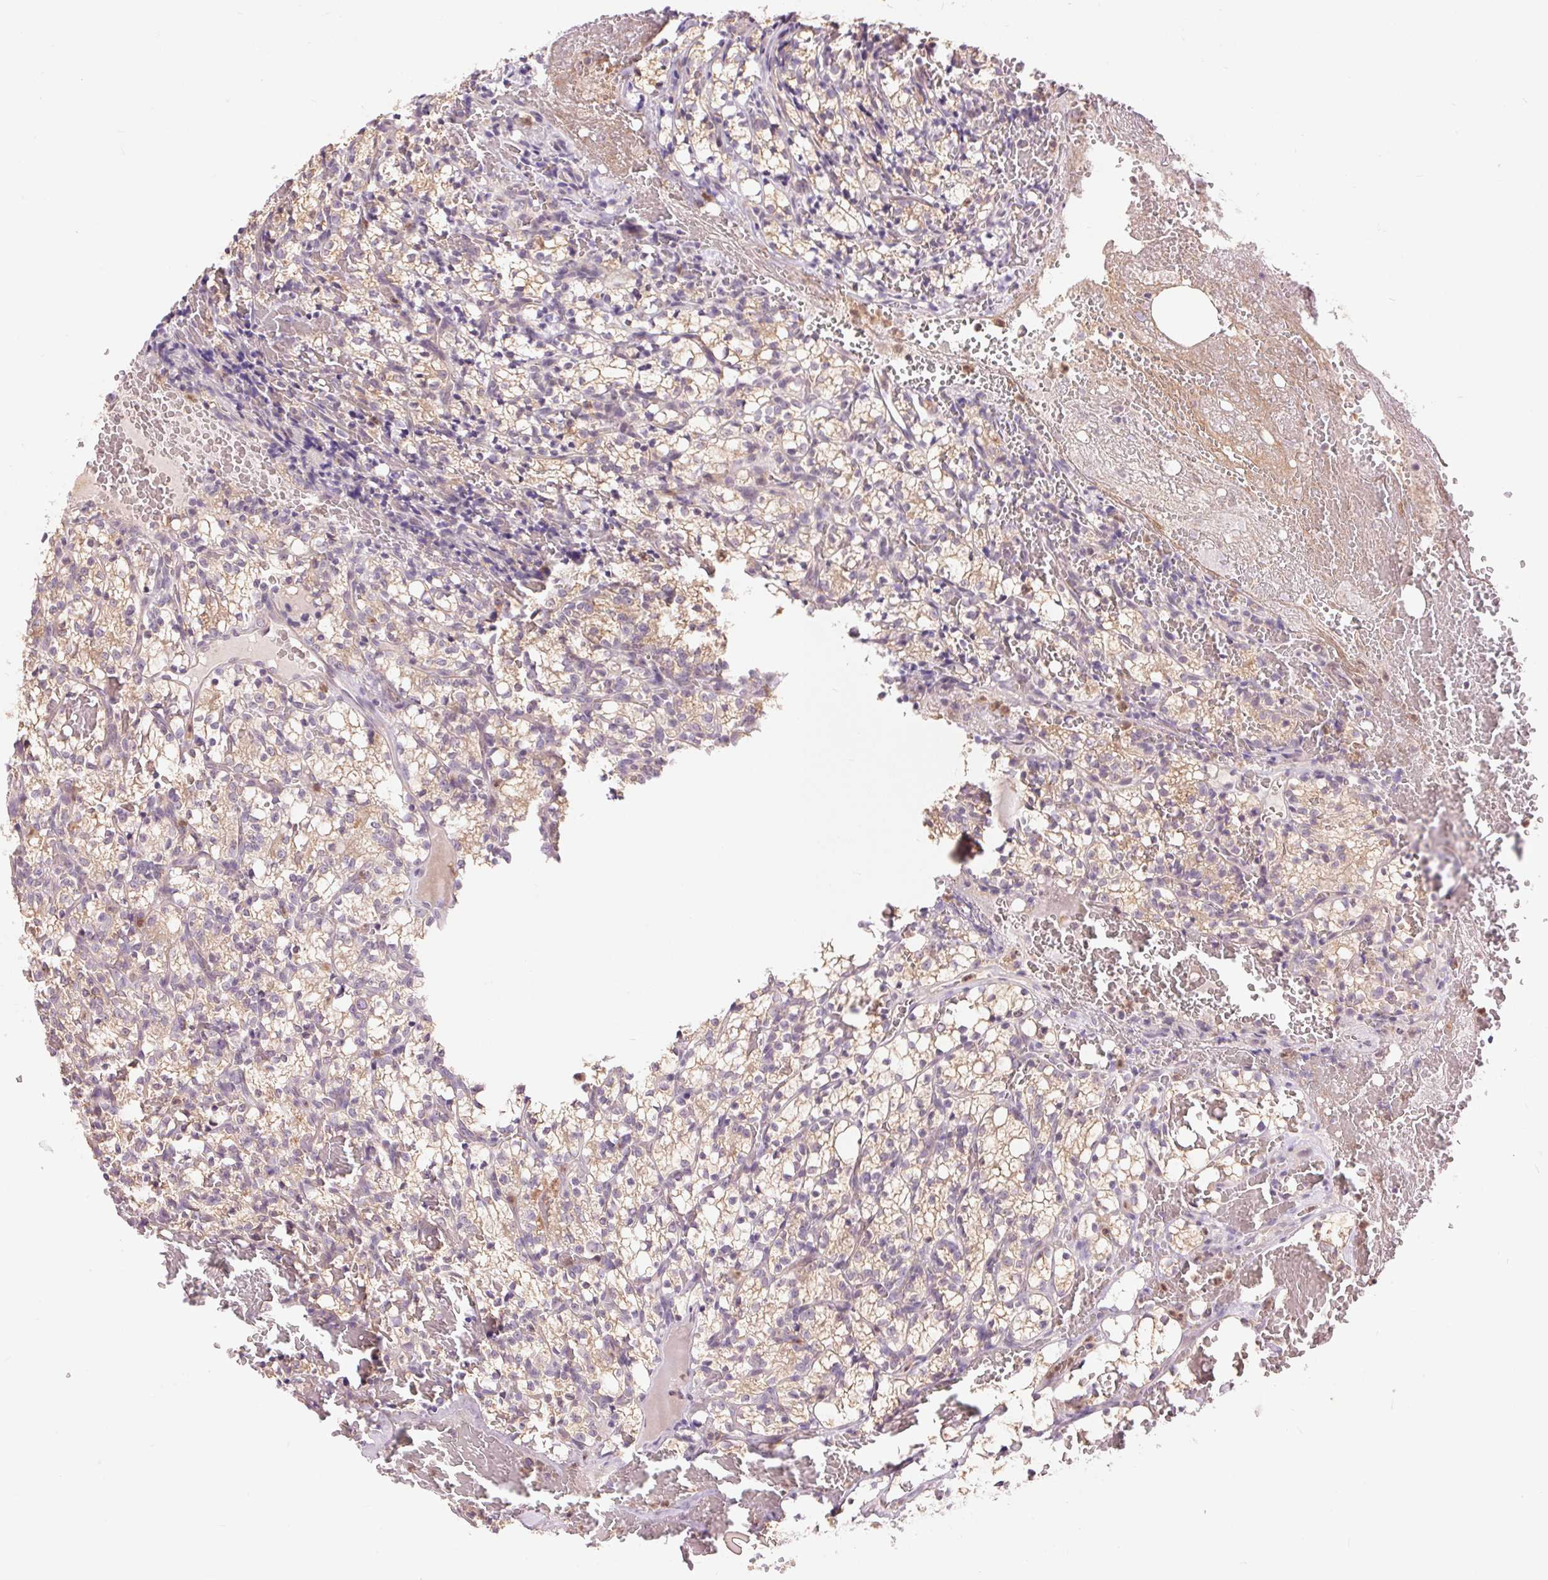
{"staining": {"intensity": "weak", "quantity": "25%-75%", "location": "cytoplasmic/membranous"}, "tissue": "renal cancer", "cell_type": "Tumor cells", "image_type": "cancer", "snomed": [{"axis": "morphology", "description": "Adenocarcinoma, NOS"}, {"axis": "topography", "description": "Kidney"}], "caption": "Immunohistochemical staining of renal cancer displays low levels of weak cytoplasmic/membranous protein positivity in about 25%-75% of tumor cells. (DAB (3,3'-diaminobenzidine) IHC, brown staining for protein, blue staining for nuclei).", "gene": "RANBP3L", "patient": {"sex": "female", "age": 69}}